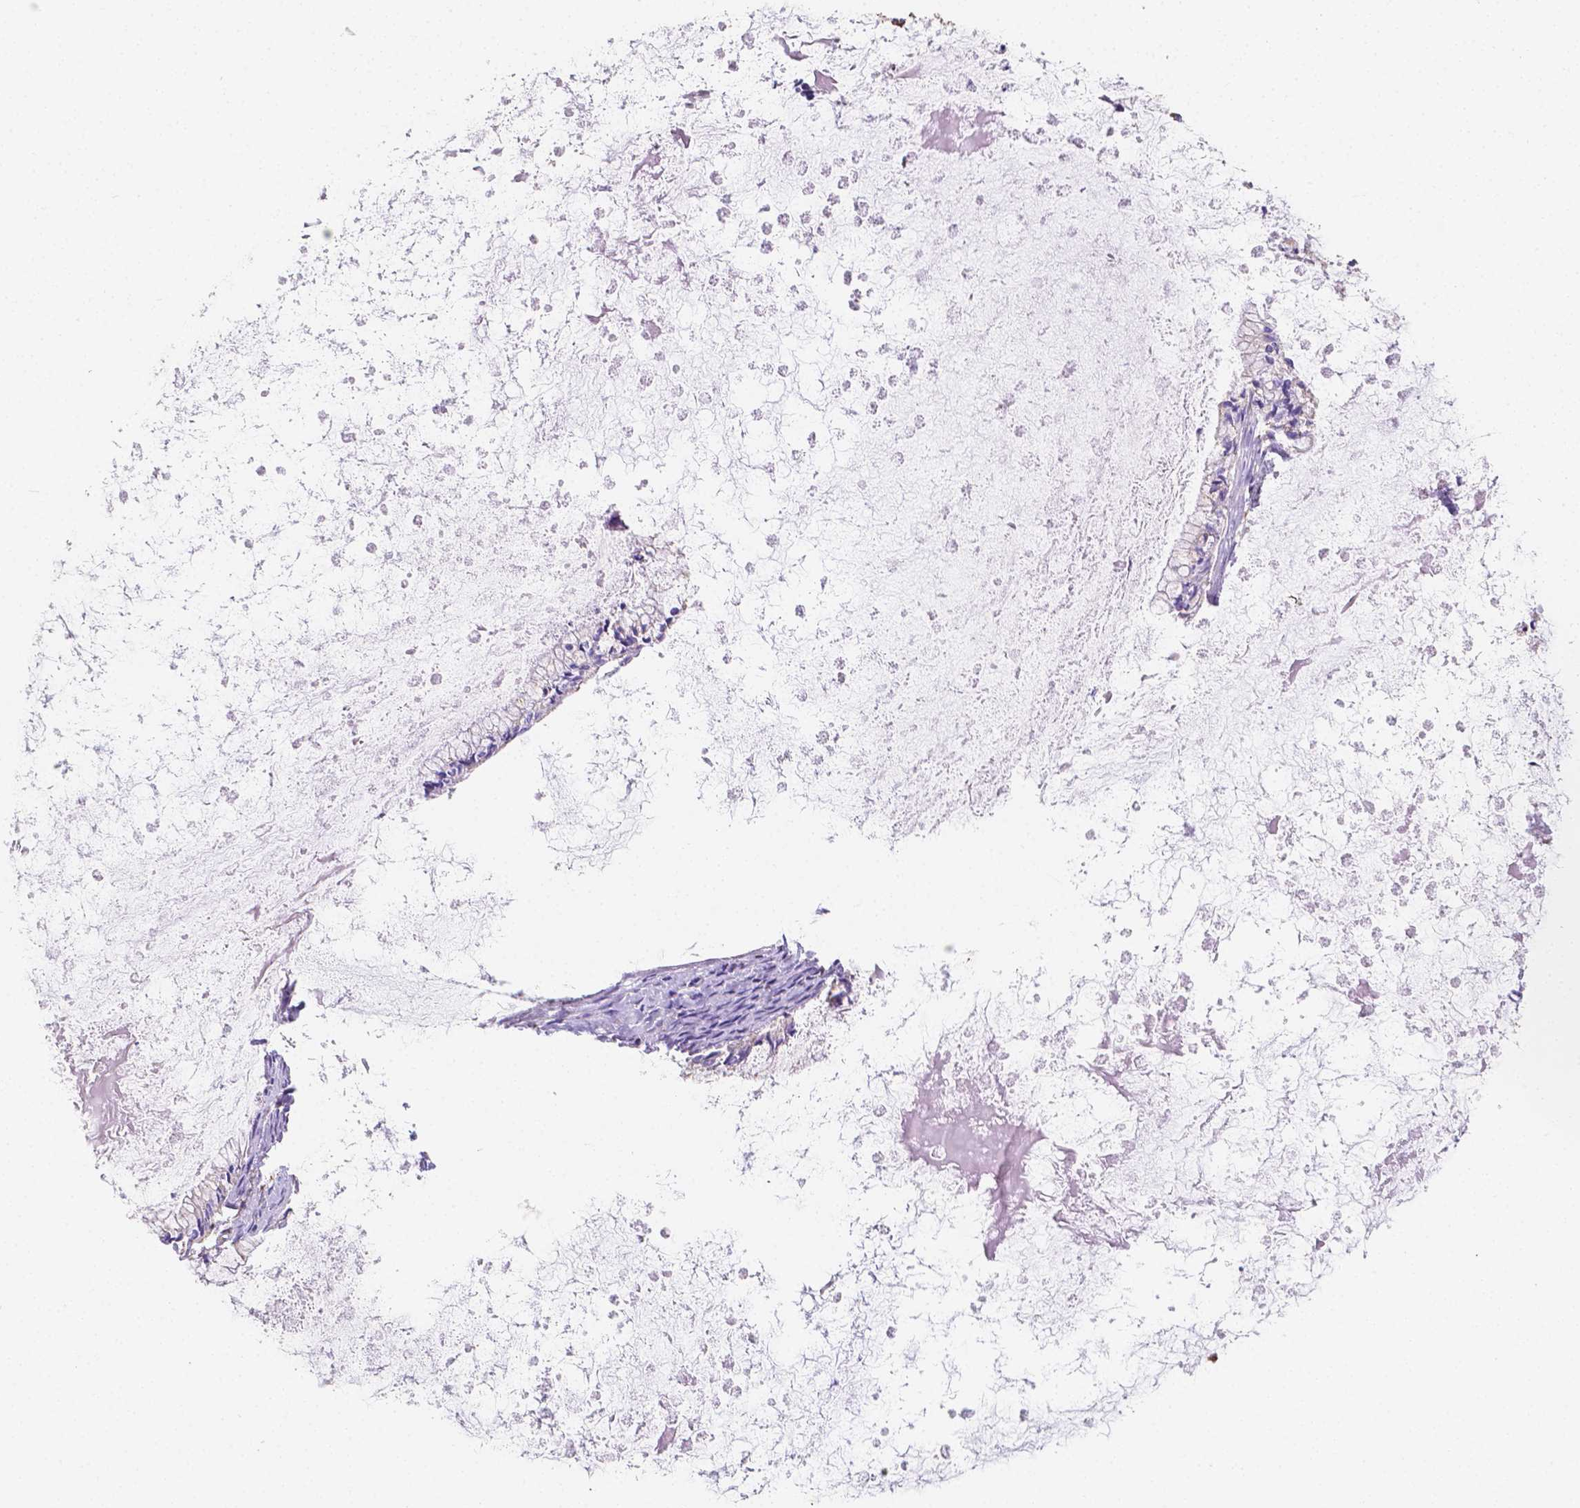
{"staining": {"intensity": "negative", "quantity": "none", "location": "none"}, "tissue": "ovarian cancer", "cell_type": "Tumor cells", "image_type": "cancer", "snomed": [{"axis": "morphology", "description": "Cystadenocarcinoma, mucinous, NOS"}, {"axis": "topography", "description": "Ovary"}], "caption": "Protein analysis of ovarian mucinous cystadenocarcinoma shows no significant staining in tumor cells.", "gene": "SGTB", "patient": {"sex": "female", "age": 67}}